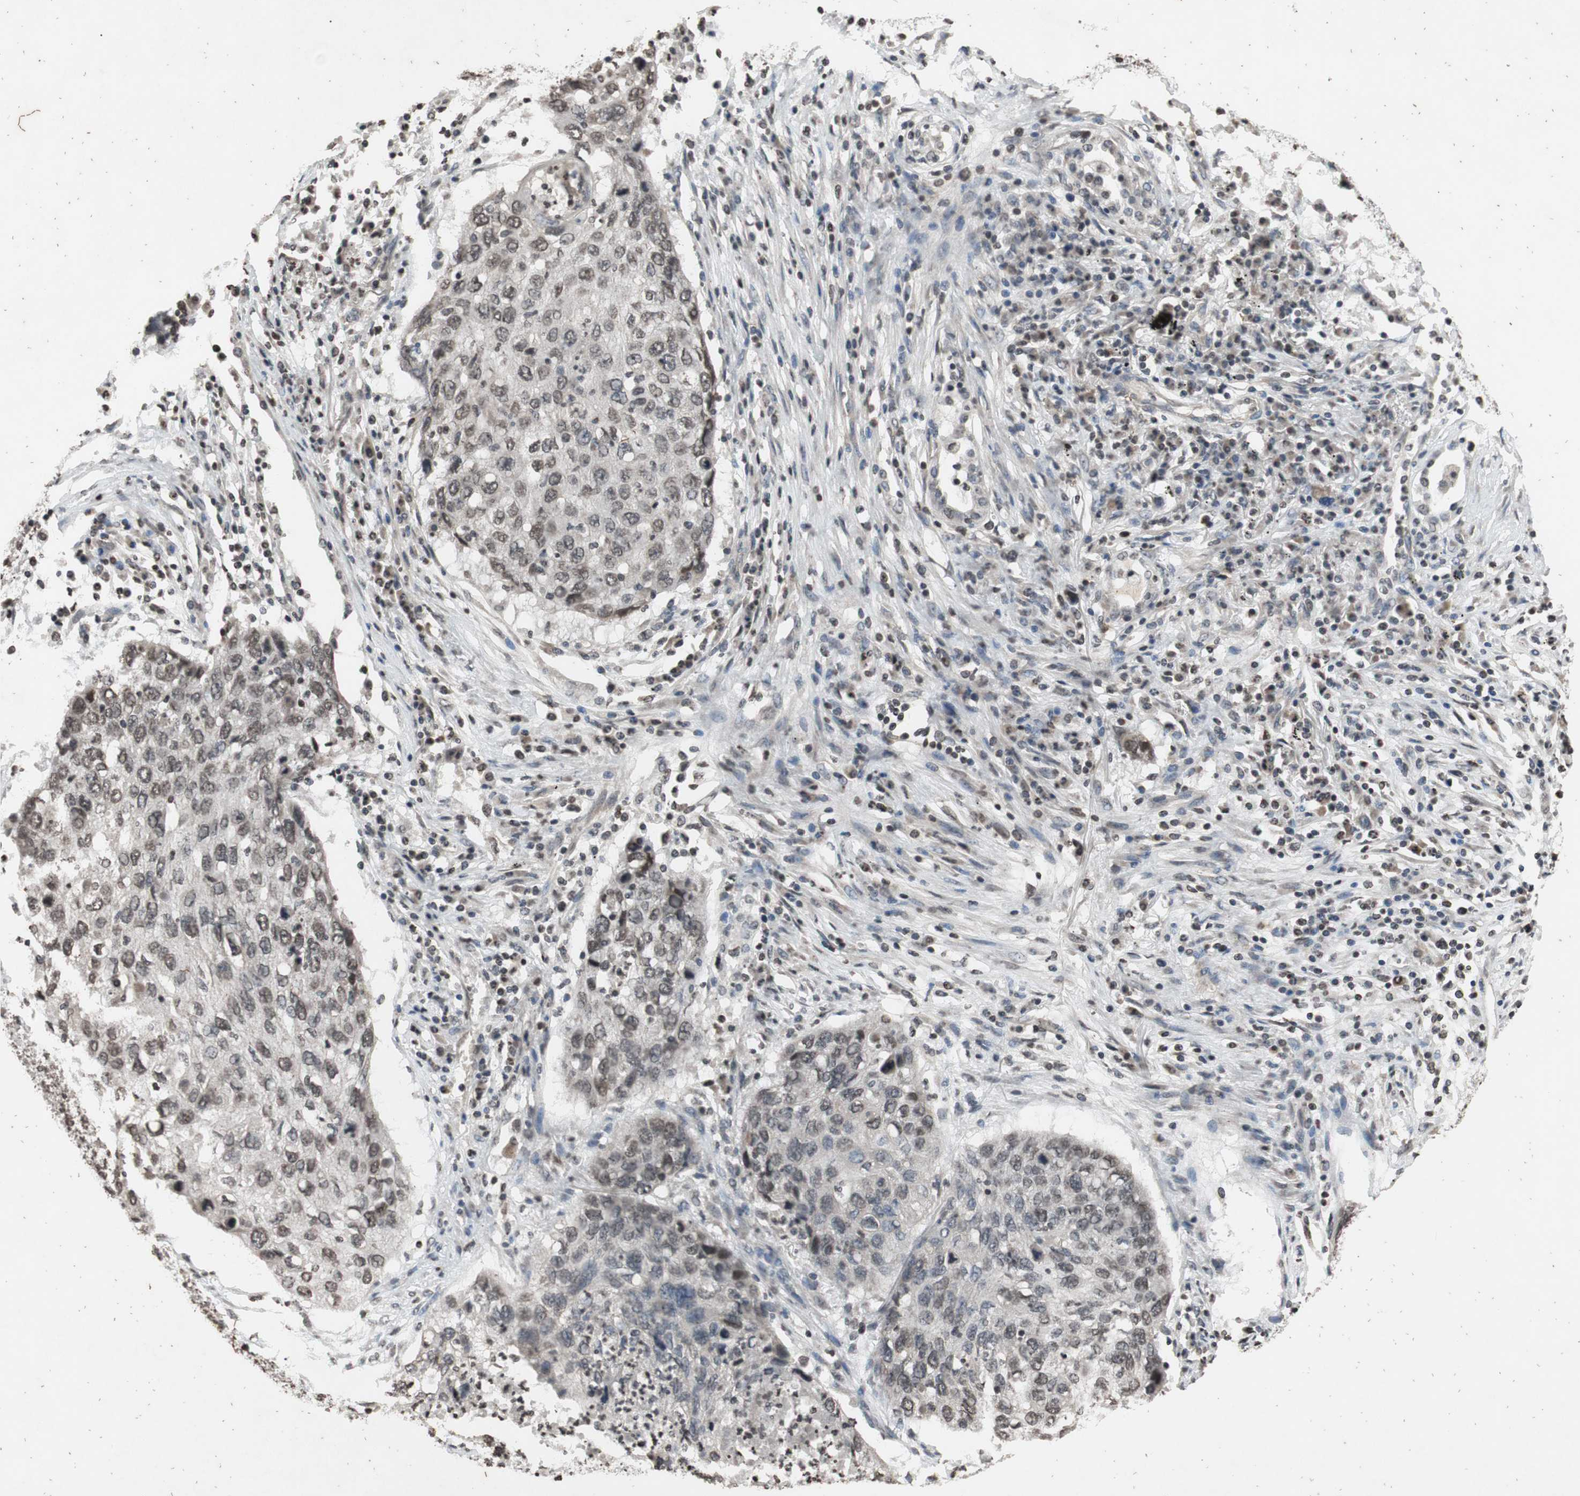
{"staining": {"intensity": "weak", "quantity": "25%-75%", "location": "nuclear"}, "tissue": "lung cancer", "cell_type": "Tumor cells", "image_type": "cancer", "snomed": [{"axis": "morphology", "description": "Squamous cell carcinoma, NOS"}, {"axis": "topography", "description": "Lung"}], "caption": "Protein staining by IHC demonstrates weak nuclear expression in approximately 25%-75% of tumor cells in squamous cell carcinoma (lung).", "gene": "MCM6", "patient": {"sex": "female", "age": 63}}